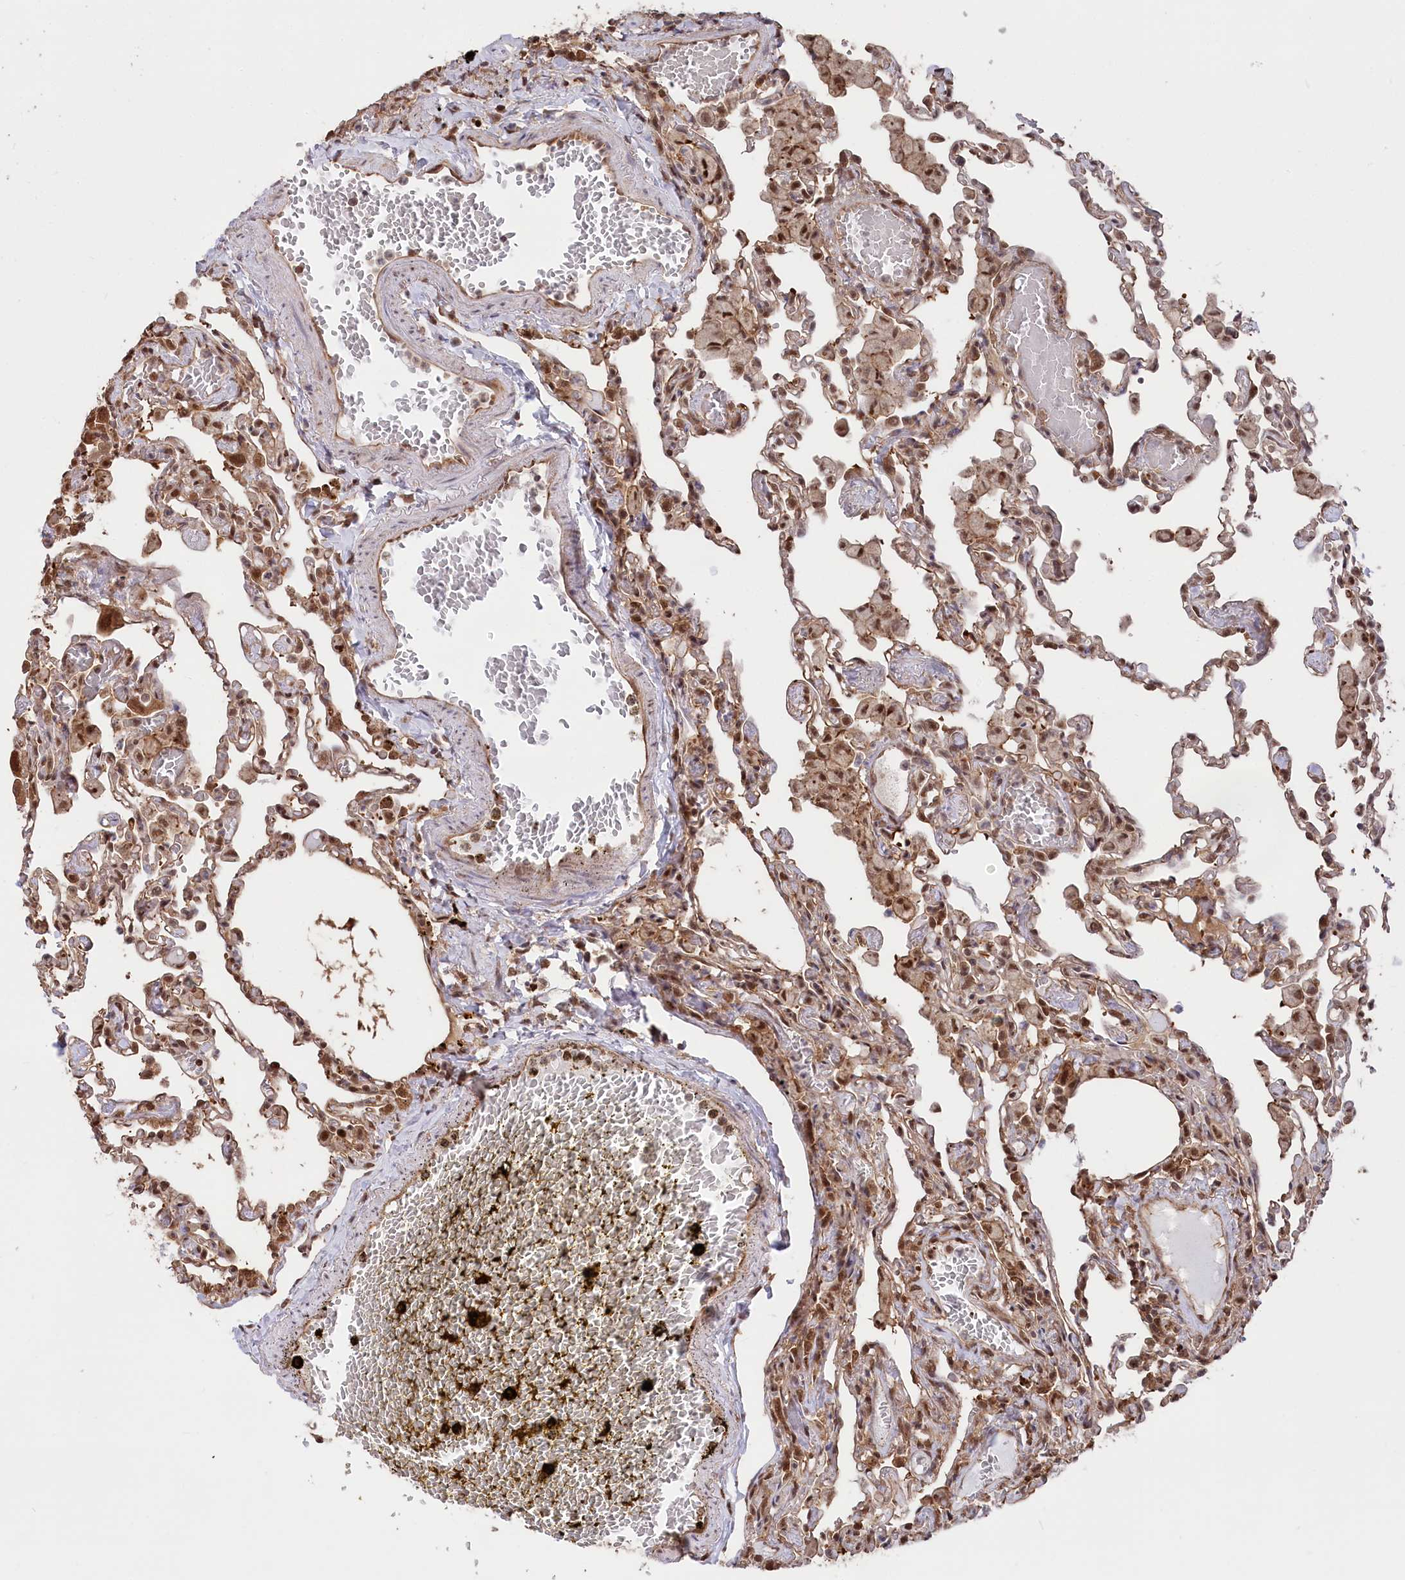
{"staining": {"intensity": "moderate", "quantity": ">75%", "location": "nuclear"}, "tissue": "lung", "cell_type": "Alveolar cells", "image_type": "normal", "snomed": [{"axis": "morphology", "description": "Normal tissue, NOS"}, {"axis": "topography", "description": "Bronchus"}, {"axis": "topography", "description": "Lung"}], "caption": "A high-resolution image shows immunohistochemistry (IHC) staining of benign lung, which shows moderate nuclear staining in approximately >75% of alveolar cells.", "gene": "PSMA1", "patient": {"sex": "female", "age": 49}}